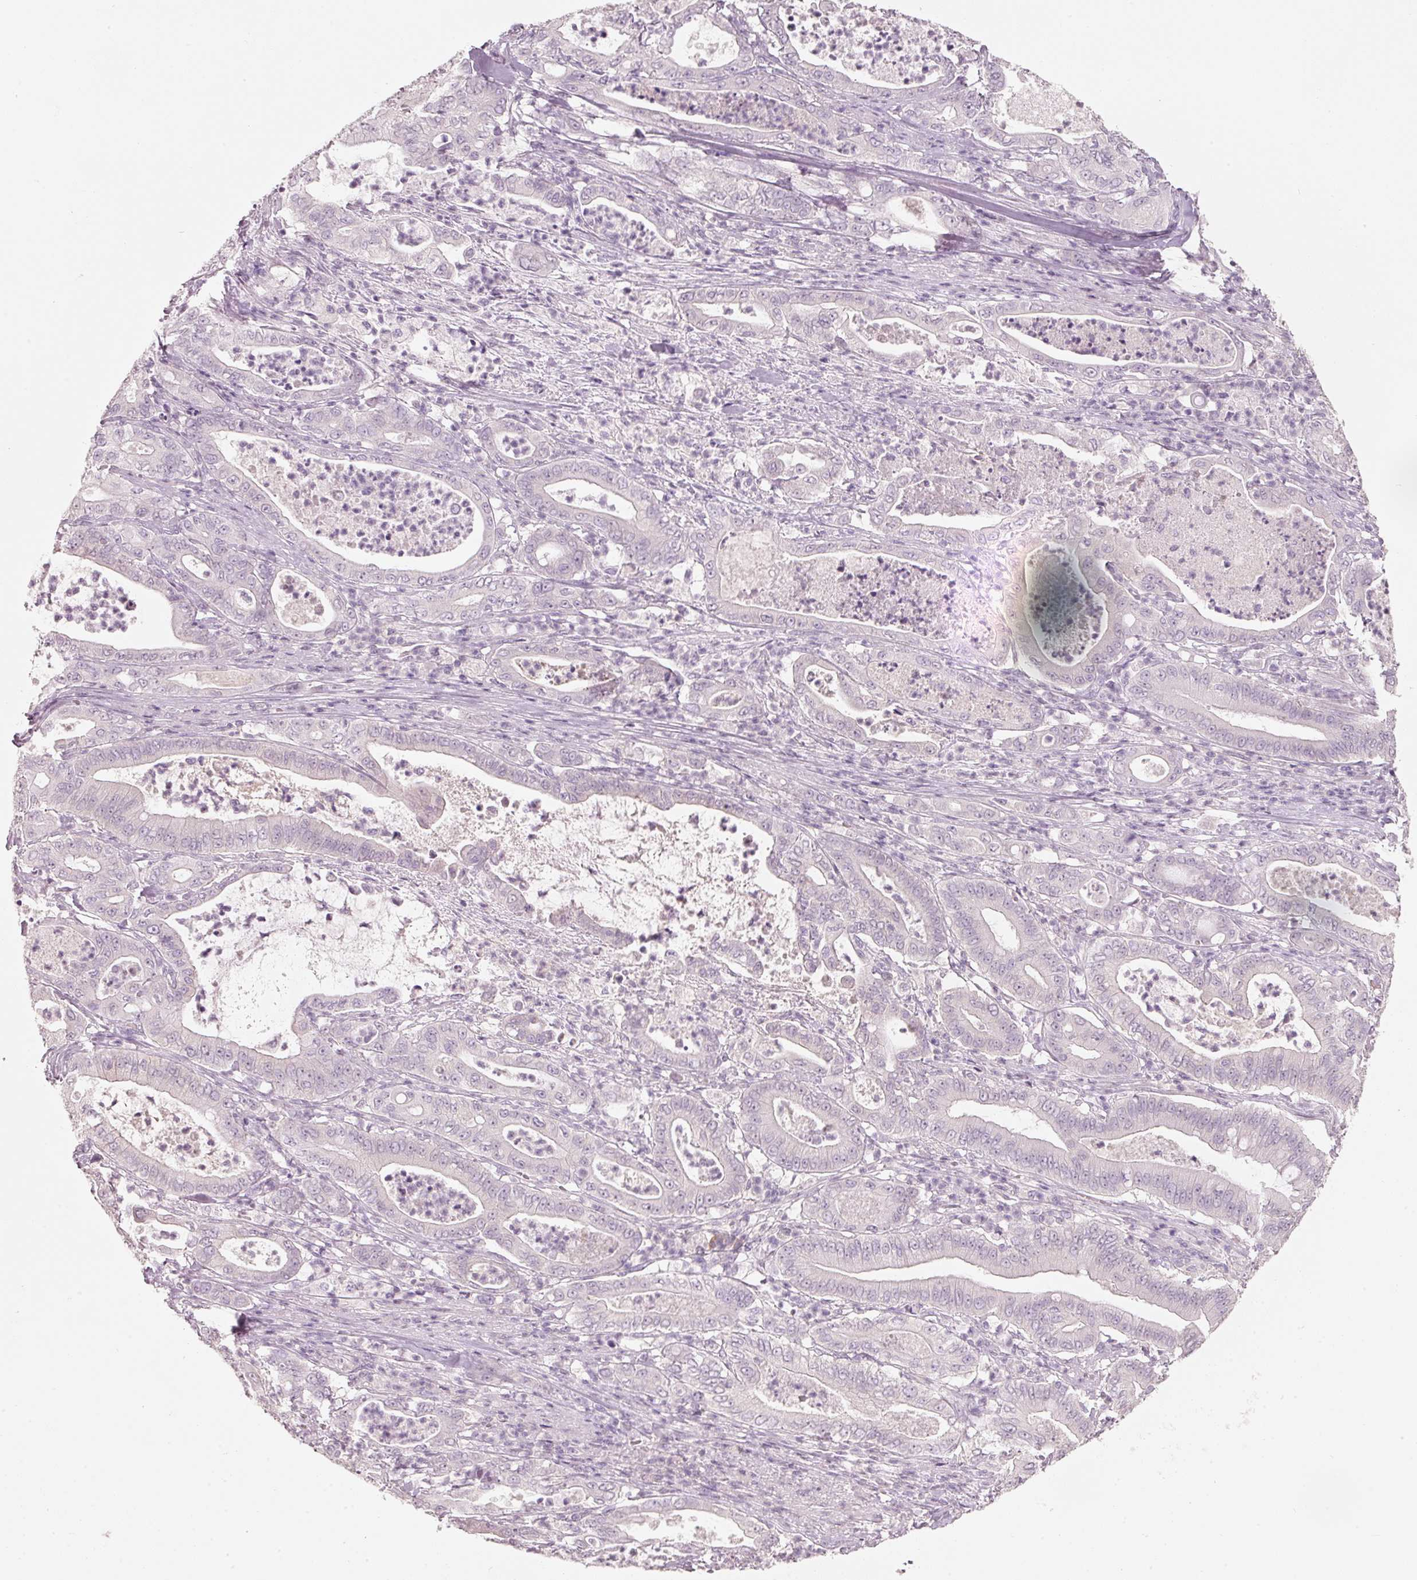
{"staining": {"intensity": "negative", "quantity": "none", "location": "none"}, "tissue": "pancreatic cancer", "cell_type": "Tumor cells", "image_type": "cancer", "snomed": [{"axis": "morphology", "description": "Adenocarcinoma, NOS"}, {"axis": "topography", "description": "Pancreas"}], "caption": "Immunohistochemistry (IHC) of pancreatic adenocarcinoma exhibits no expression in tumor cells.", "gene": "STEAP1", "patient": {"sex": "male", "age": 71}}